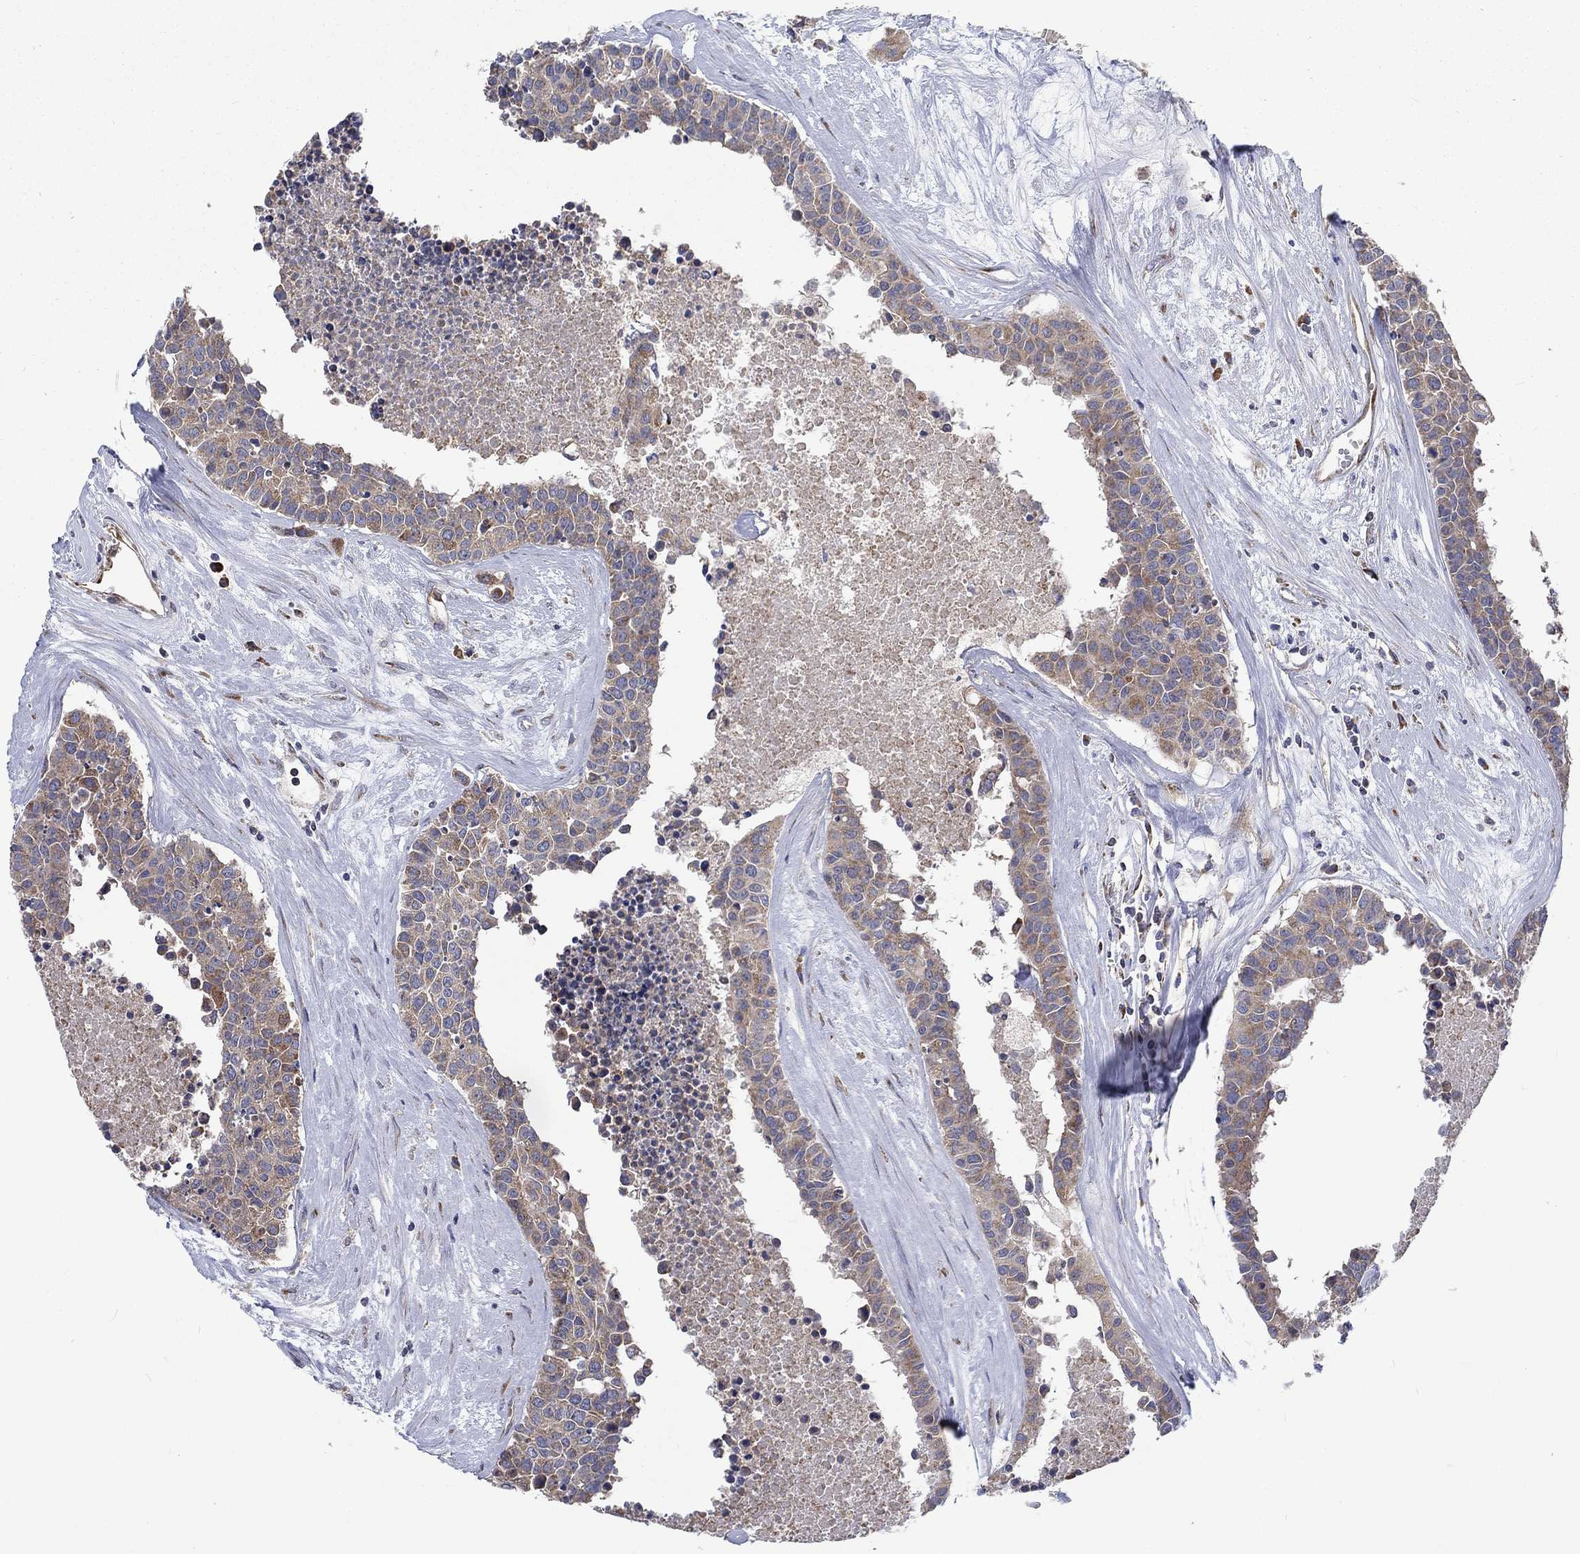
{"staining": {"intensity": "moderate", "quantity": "<25%", "location": "cytoplasmic/membranous"}, "tissue": "carcinoid", "cell_type": "Tumor cells", "image_type": "cancer", "snomed": [{"axis": "morphology", "description": "Carcinoid, malignant, NOS"}, {"axis": "topography", "description": "Colon"}], "caption": "Immunohistochemical staining of carcinoid (malignant) exhibits moderate cytoplasmic/membranous protein expression in approximately <25% of tumor cells.", "gene": "RPLP0", "patient": {"sex": "male", "age": 81}}